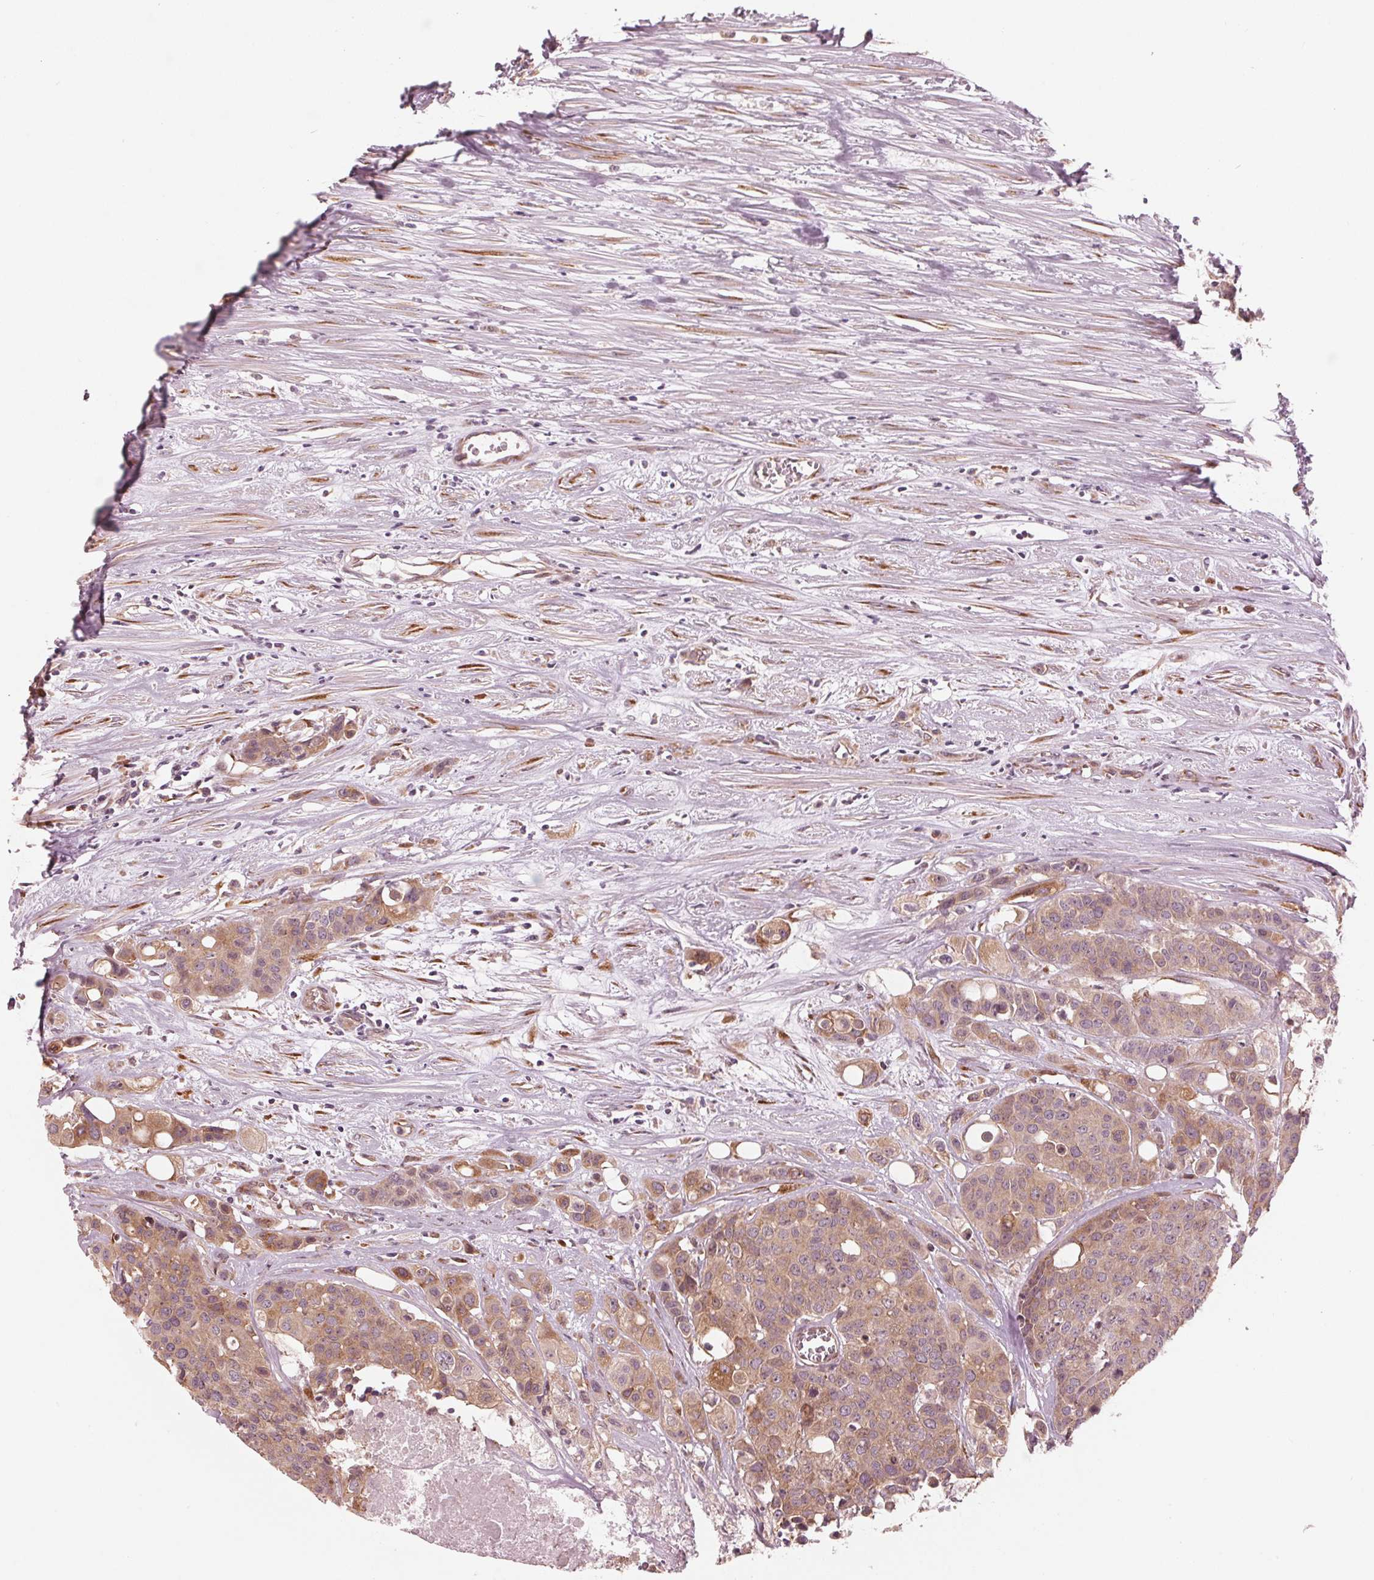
{"staining": {"intensity": "weak", "quantity": ">75%", "location": "cytoplasmic/membranous"}, "tissue": "carcinoid", "cell_type": "Tumor cells", "image_type": "cancer", "snomed": [{"axis": "morphology", "description": "Carcinoid, malignant, NOS"}, {"axis": "topography", "description": "Colon"}], "caption": "Tumor cells show weak cytoplasmic/membranous expression in about >75% of cells in carcinoid. The staining was performed using DAB to visualize the protein expression in brown, while the nuclei were stained in blue with hematoxylin (Magnification: 20x).", "gene": "CMIP", "patient": {"sex": "male", "age": 81}}